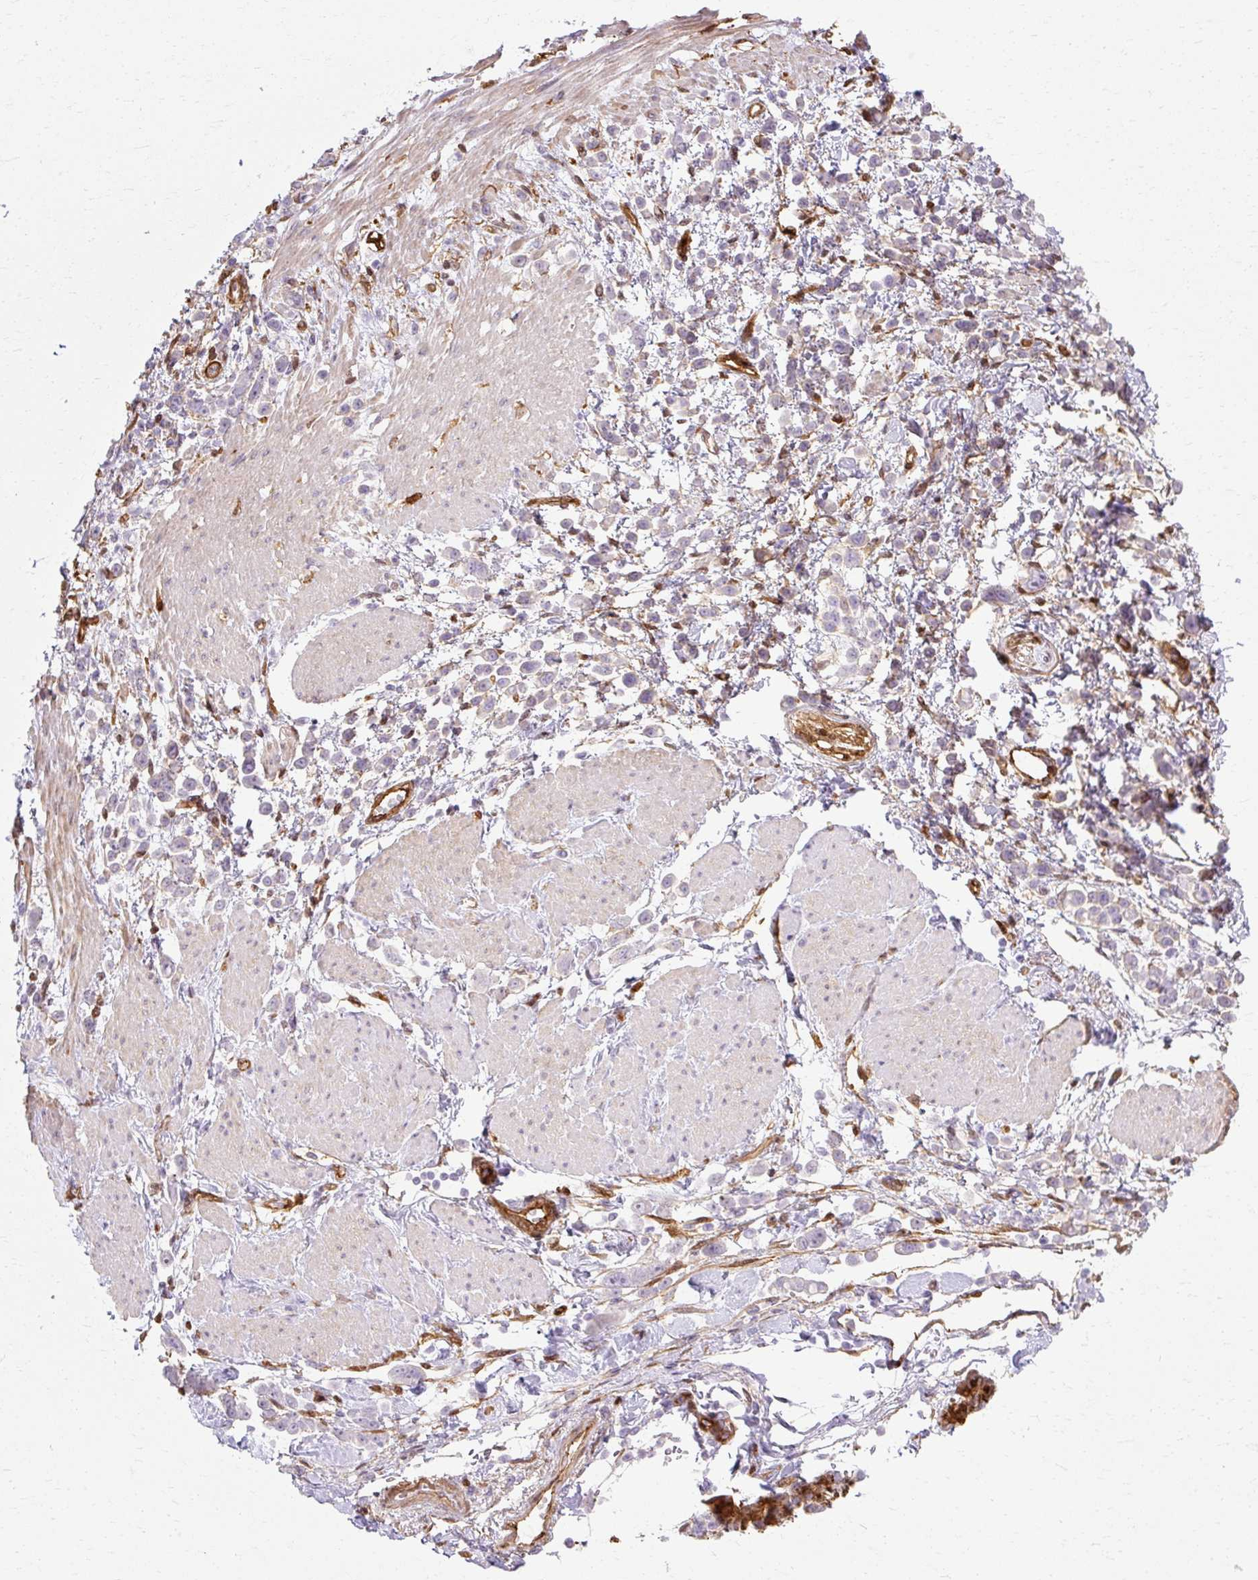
{"staining": {"intensity": "negative", "quantity": "none", "location": "none"}, "tissue": "pancreatic cancer", "cell_type": "Tumor cells", "image_type": "cancer", "snomed": [{"axis": "morphology", "description": "Normal tissue, NOS"}, {"axis": "morphology", "description": "Adenocarcinoma, NOS"}, {"axis": "topography", "description": "Pancreas"}], "caption": "Tumor cells are negative for brown protein staining in adenocarcinoma (pancreatic). (DAB (3,3'-diaminobenzidine) immunohistochemistry visualized using brightfield microscopy, high magnification).", "gene": "CNN3", "patient": {"sex": "female", "age": 64}}